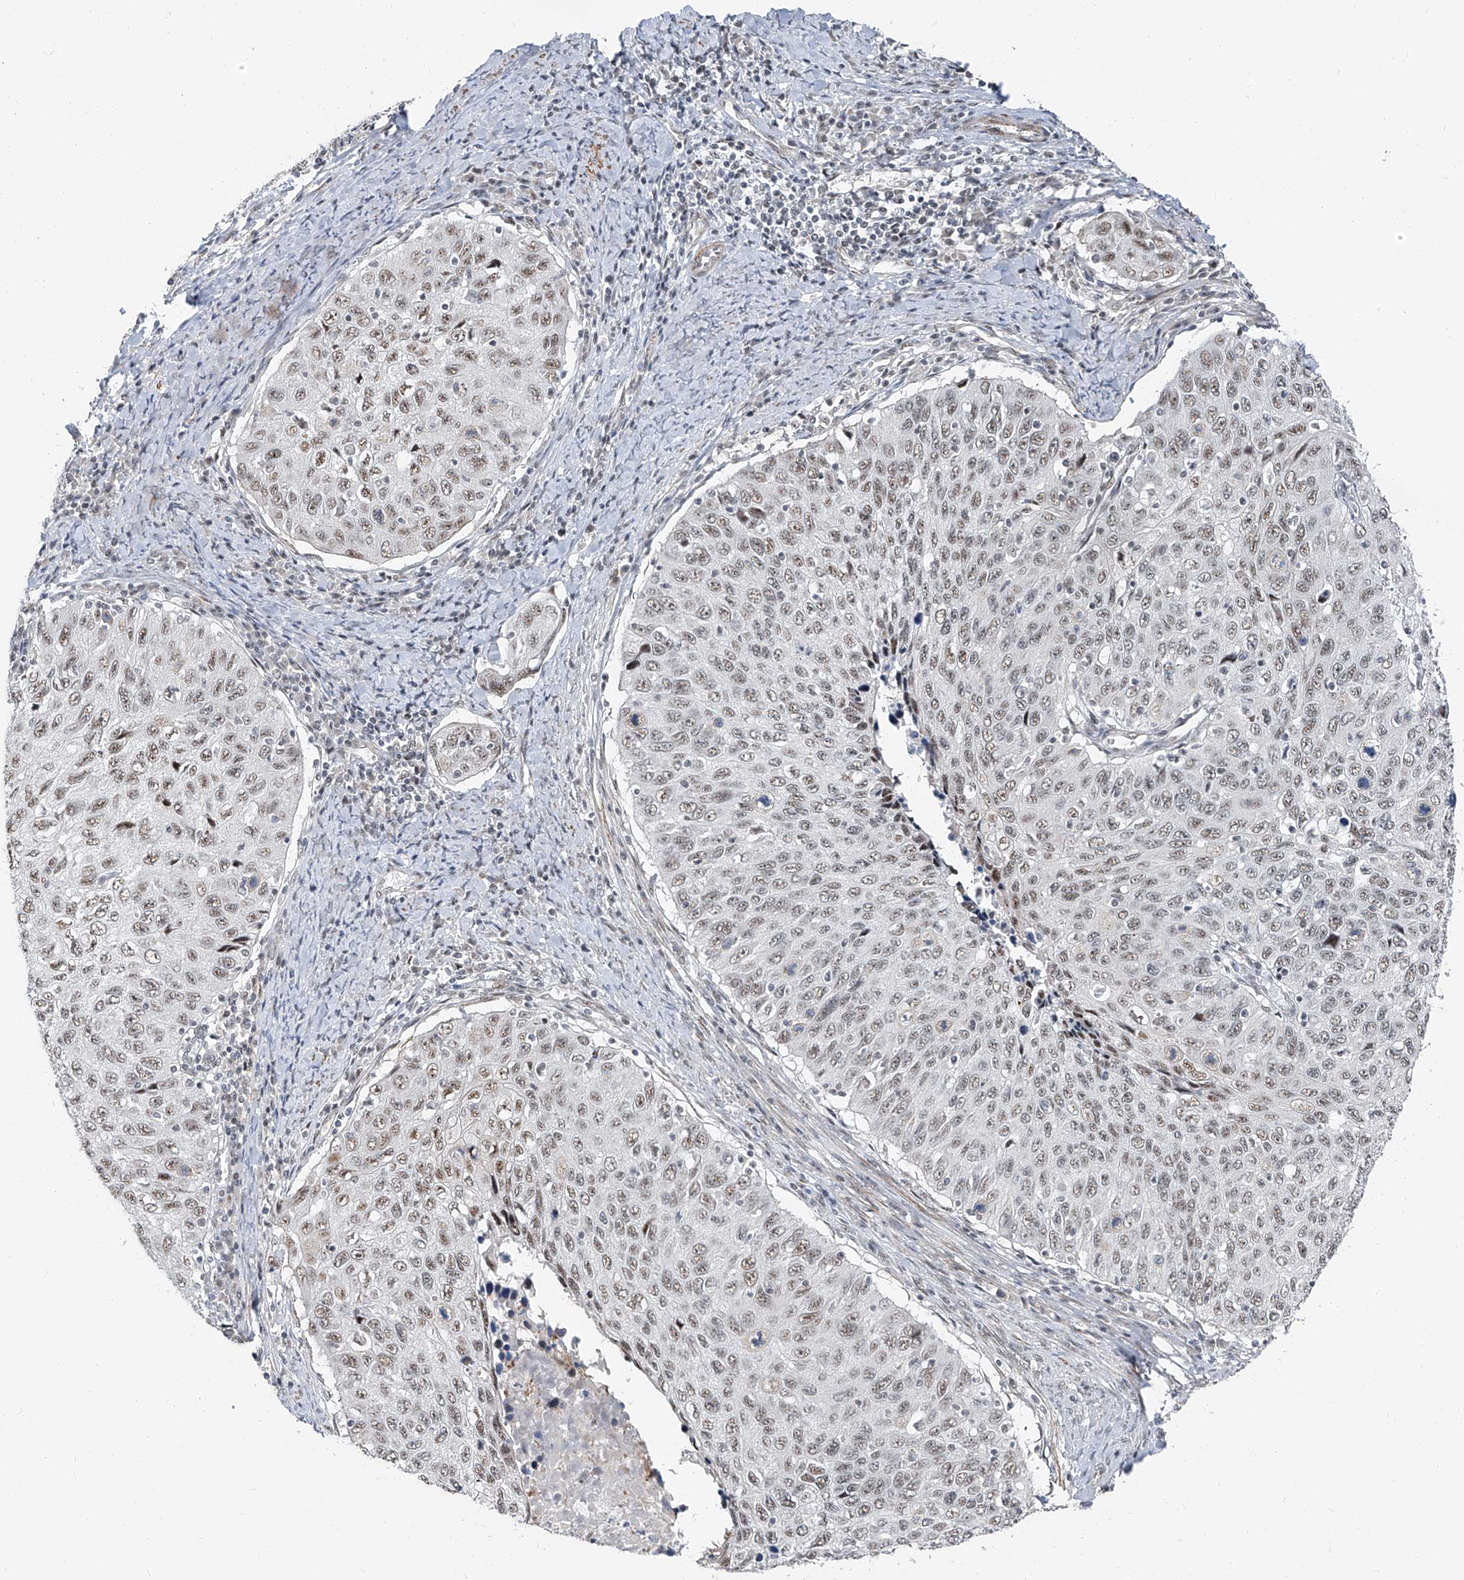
{"staining": {"intensity": "weak", "quantity": "25%-75%", "location": "nuclear"}, "tissue": "cervical cancer", "cell_type": "Tumor cells", "image_type": "cancer", "snomed": [{"axis": "morphology", "description": "Squamous cell carcinoma, NOS"}, {"axis": "topography", "description": "Cervix"}], "caption": "Cervical cancer (squamous cell carcinoma) stained with DAB (3,3'-diaminobenzidine) IHC exhibits low levels of weak nuclear positivity in about 25%-75% of tumor cells. The staining was performed using DAB to visualize the protein expression in brown, while the nuclei were stained in blue with hematoxylin (Magnification: 20x).", "gene": "TXLNB", "patient": {"sex": "female", "age": 53}}